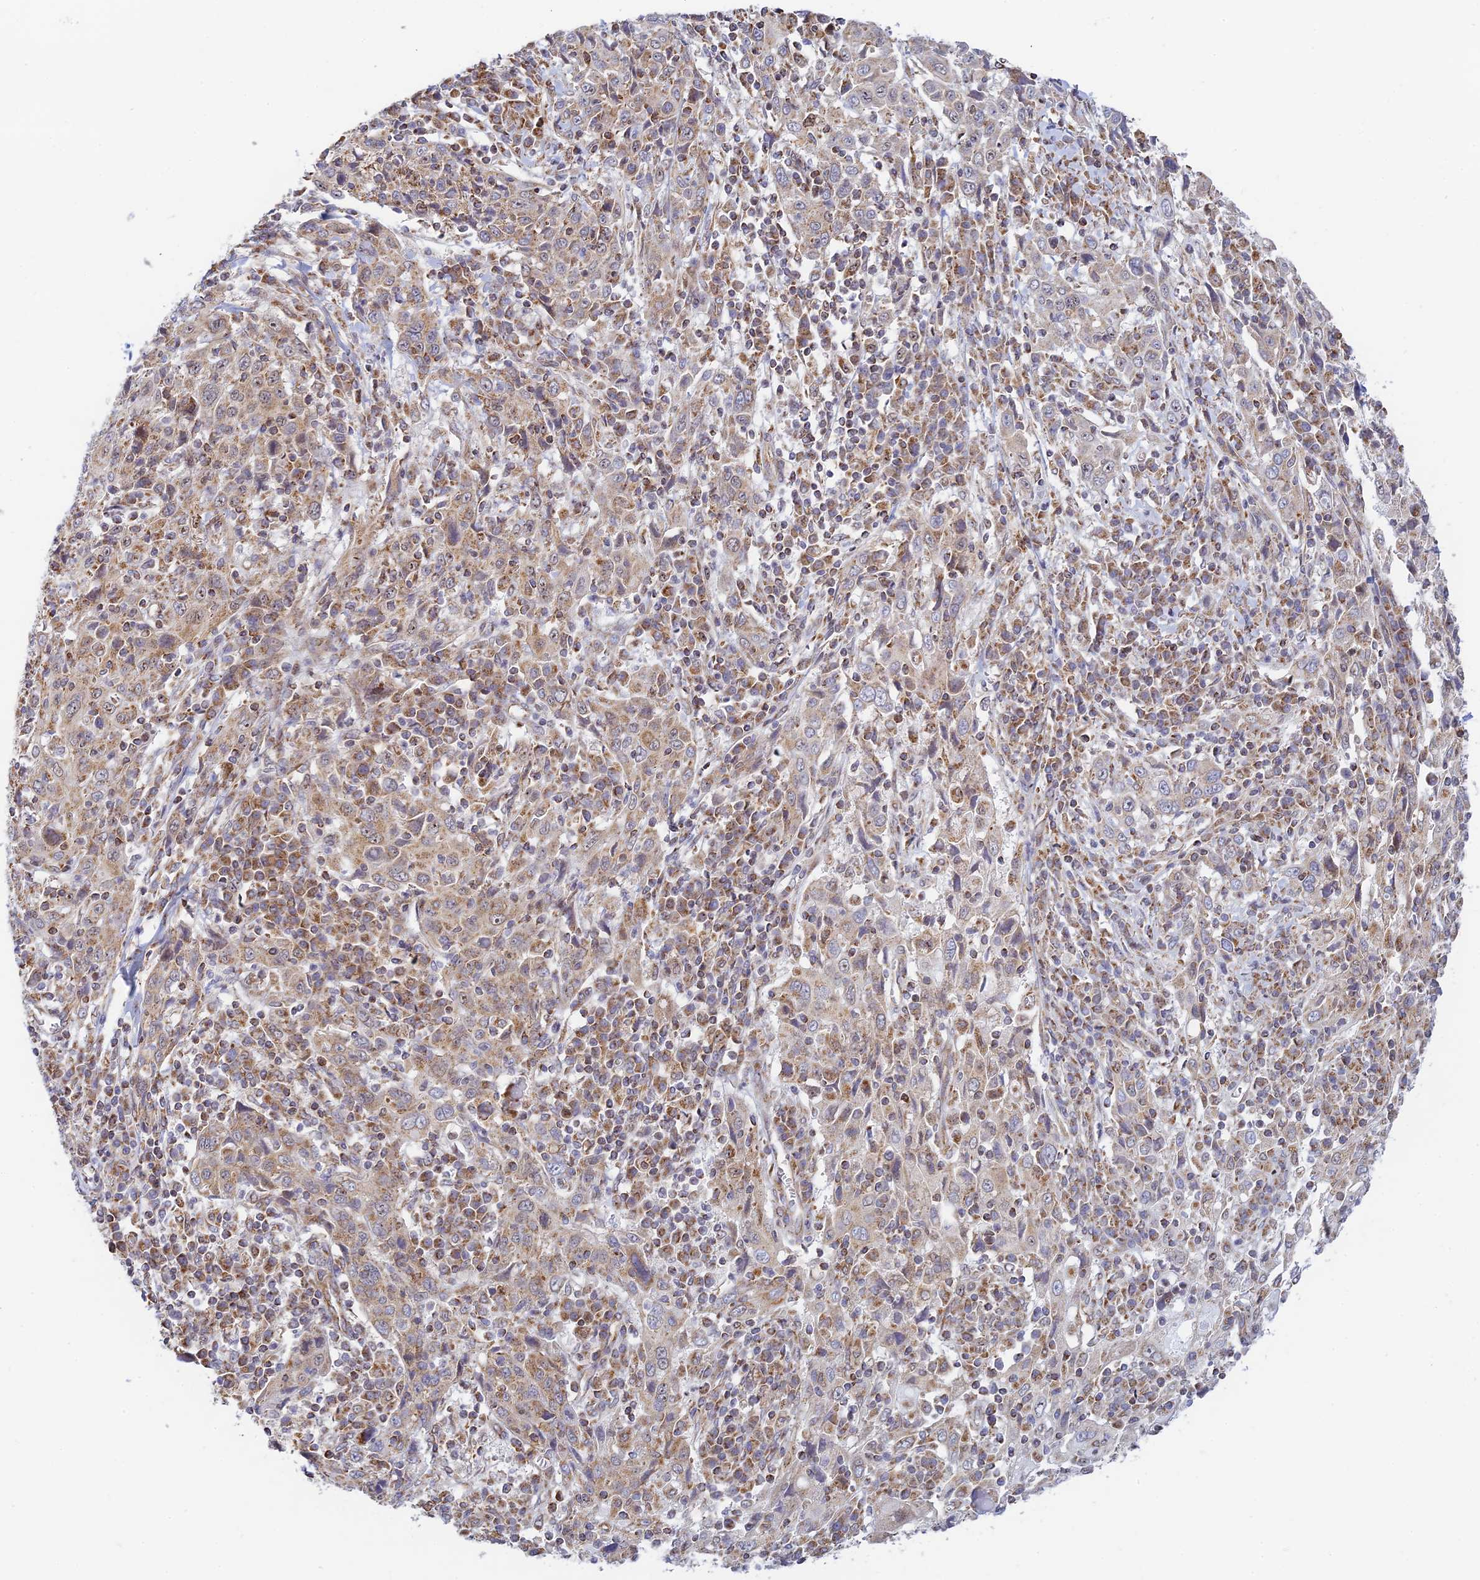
{"staining": {"intensity": "weak", "quantity": "25%-75%", "location": "cytoplasmic/membranous"}, "tissue": "cervical cancer", "cell_type": "Tumor cells", "image_type": "cancer", "snomed": [{"axis": "morphology", "description": "Squamous cell carcinoma, NOS"}, {"axis": "topography", "description": "Cervix"}], "caption": "Immunohistochemical staining of human squamous cell carcinoma (cervical) shows low levels of weak cytoplasmic/membranous protein positivity in about 25%-75% of tumor cells.", "gene": "HOOK2", "patient": {"sex": "female", "age": 46}}